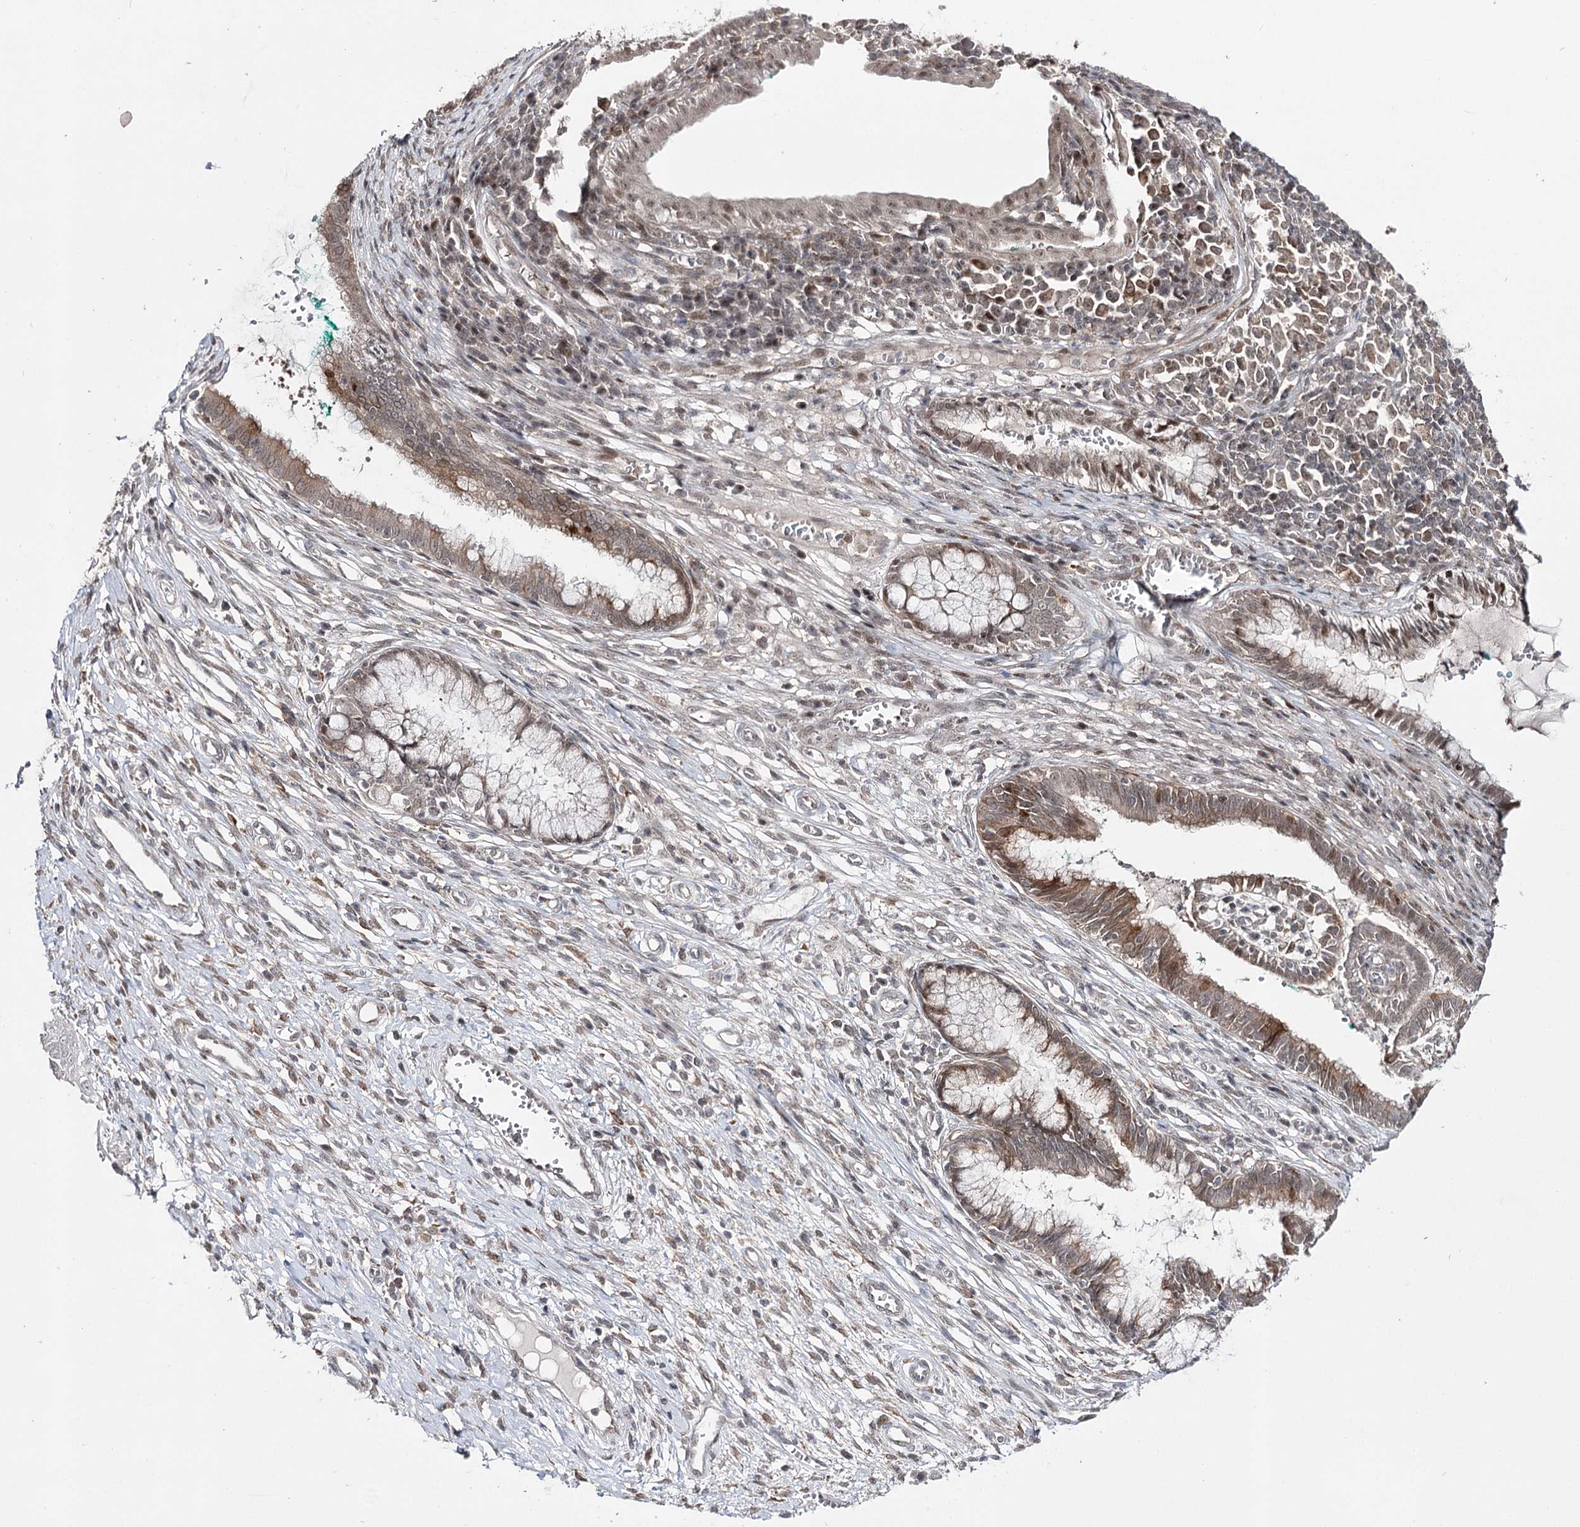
{"staining": {"intensity": "moderate", "quantity": "25%-75%", "location": "cytoplasmic/membranous"}, "tissue": "cervix", "cell_type": "Glandular cells", "image_type": "normal", "snomed": [{"axis": "morphology", "description": "Normal tissue, NOS"}, {"axis": "morphology", "description": "Adenocarcinoma, NOS"}, {"axis": "topography", "description": "Cervix"}], "caption": "The micrograph displays staining of unremarkable cervix, revealing moderate cytoplasmic/membranous protein positivity (brown color) within glandular cells. The protein of interest is shown in brown color, while the nuclei are stained blue.", "gene": "HSD11B2", "patient": {"sex": "female", "age": 29}}